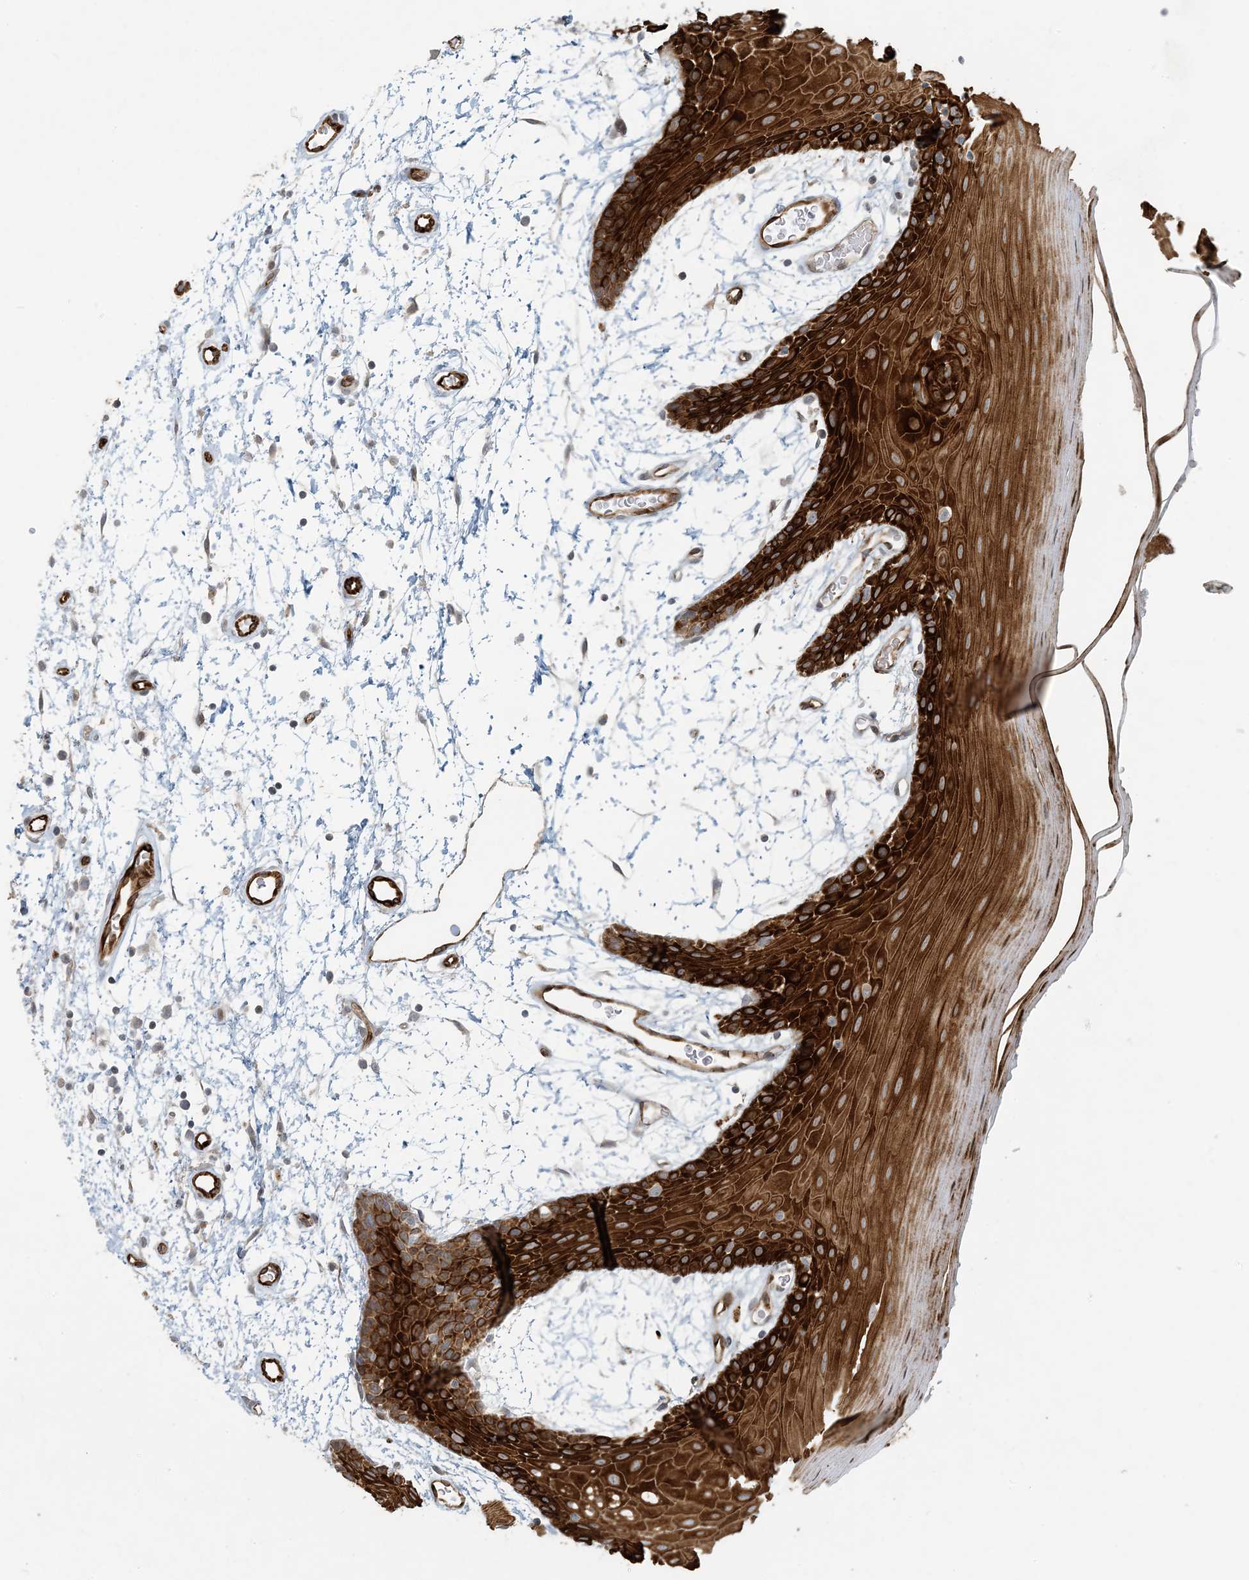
{"staining": {"intensity": "strong", "quantity": ">75%", "location": "cytoplasmic/membranous,nuclear"}, "tissue": "oral mucosa", "cell_type": "Squamous epithelial cells", "image_type": "normal", "snomed": [{"axis": "morphology", "description": "Normal tissue, NOS"}, {"axis": "topography", "description": "Skeletal muscle"}, {"axis": "topography", "description": "Oral tissue"}, {"axis": "topography", "description": "Salivary gland"}, {"axis": "topography", "description": "Peripheral nerve tissue"}], "caption": "Immunohistochemical staining of normal oral mucosa displays >75% levels of strong cytoplasmic/membranous,nuclear protein positivity in approximately >75% of squamous epithelial cells. The staining was performed using DAB to visualize the protein expression in brown, while the nuclei were stained in blue with hematoxylin (Magnification: 20x).", "gene": "BCORL1", "patient": {"sex": "male", "age": 54}}